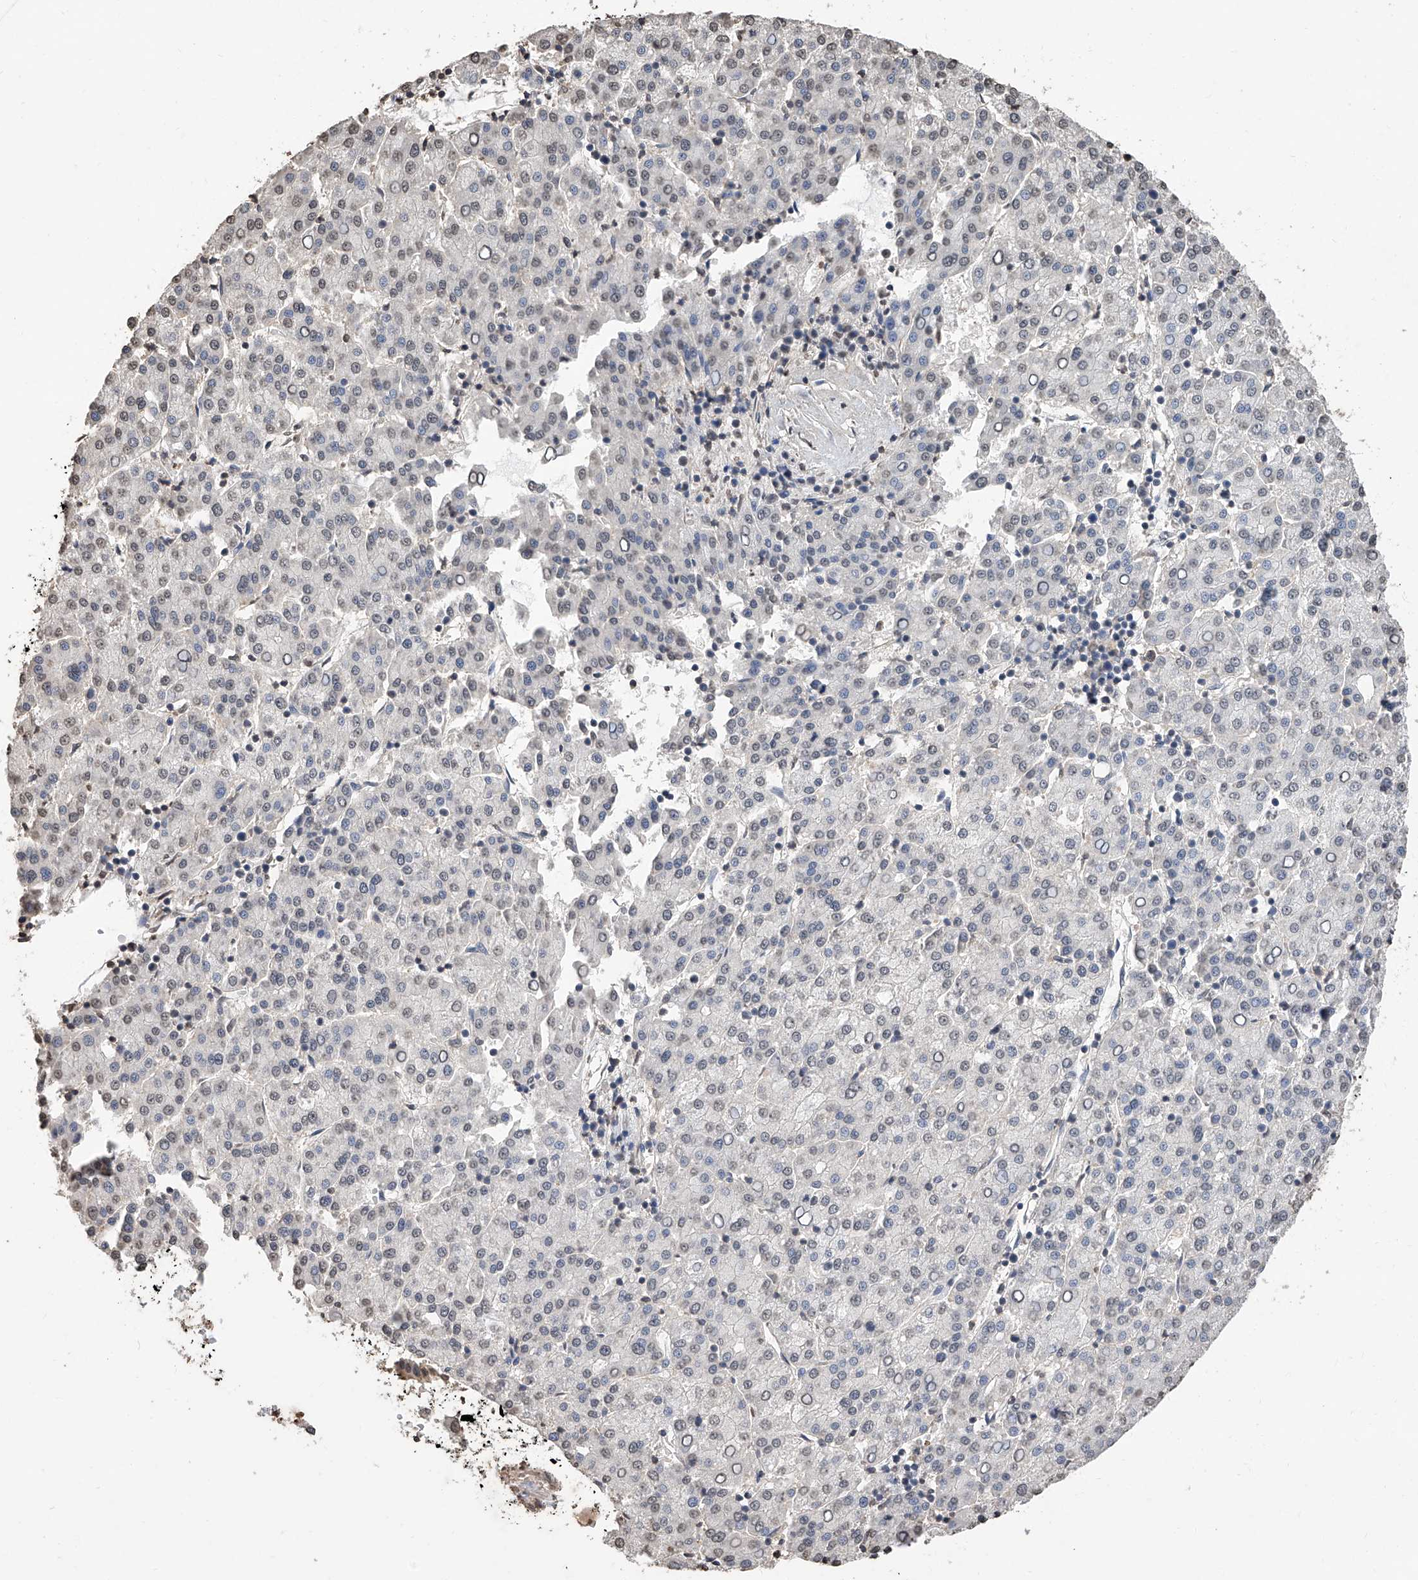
{"staining": {"intensity": "negative", "quantity": "none", "location": "none"}, "tissue": "liver cancer", "cell_type": "Tumor cells", "image_type": "cancer", "snomed": [{"axis": "morphology", "description": "Carcinoma, Hepatocellular, NOS"}, {"axis": "topography", "description": "Liver"}], "caption": "Immunohistochemistry (IHC) image of human liver cancer (hepatocellular carcinoma) stained for a protein (brown), which displays no expression in tumor cells.", "gene": "RP9", "patient": {"sex": "female", "age": 58}}